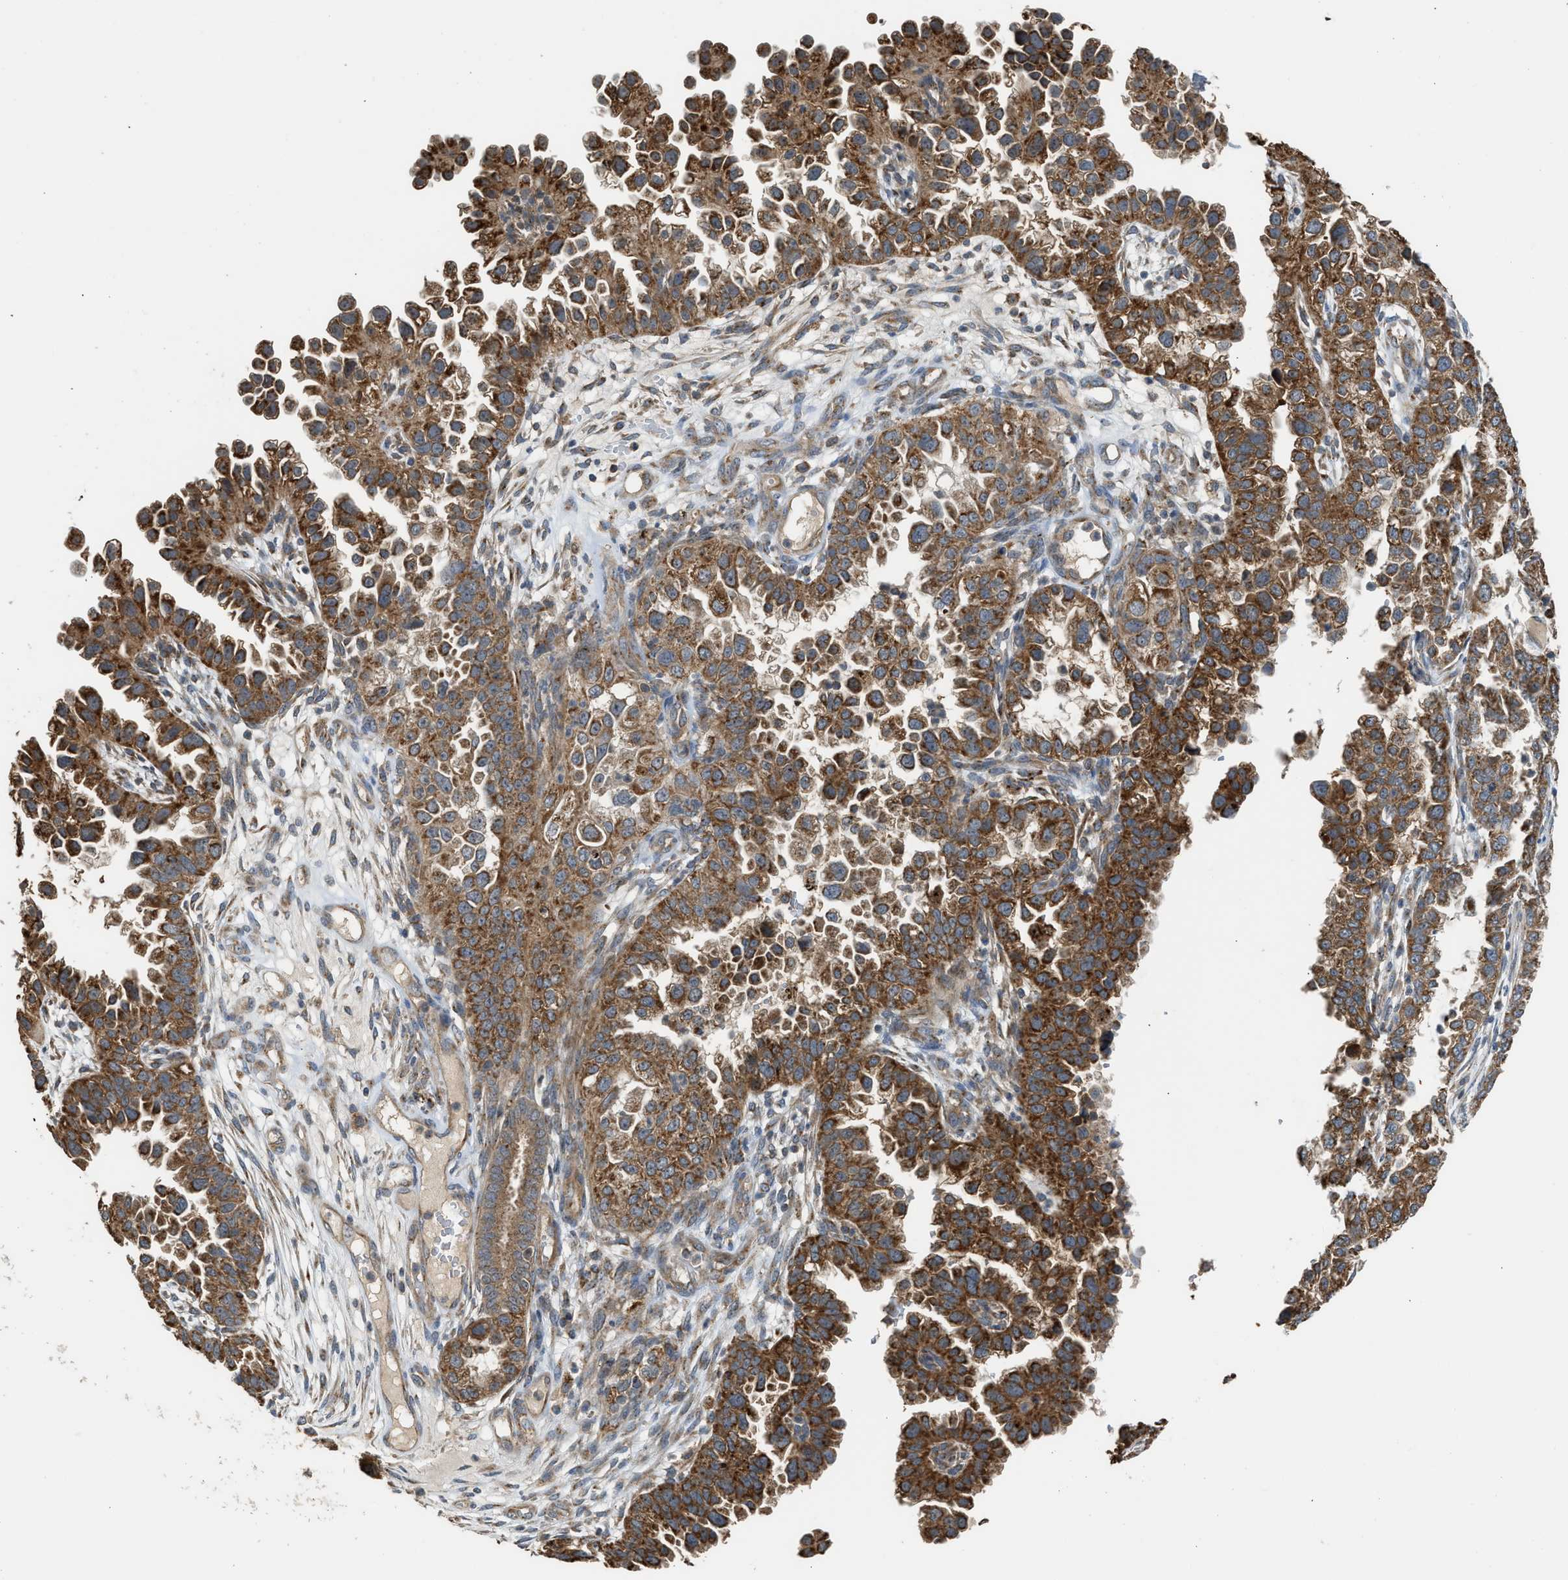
{"staining": {"intensity": "strong", "quantity": ">75%", "location": "cytoplasmic/membranous"}, "tissue": "endometrial cancer", "cell_type": "Tumor cells", "image_type": "cancer", "snomed": [{"axis": "morphology", "description": "Adenocarcinoma, NOS"}, {"axis": "topography", "description": "Endometrium"}], "caption": "IHC (DAB) staining of adenocarcinoma (endometrial) shows strong cytoplasmic/membranous protein expression in about >75% of tumor cells.", "gene": "STARD3", "patient": {"sex": "female", "age": 85}}